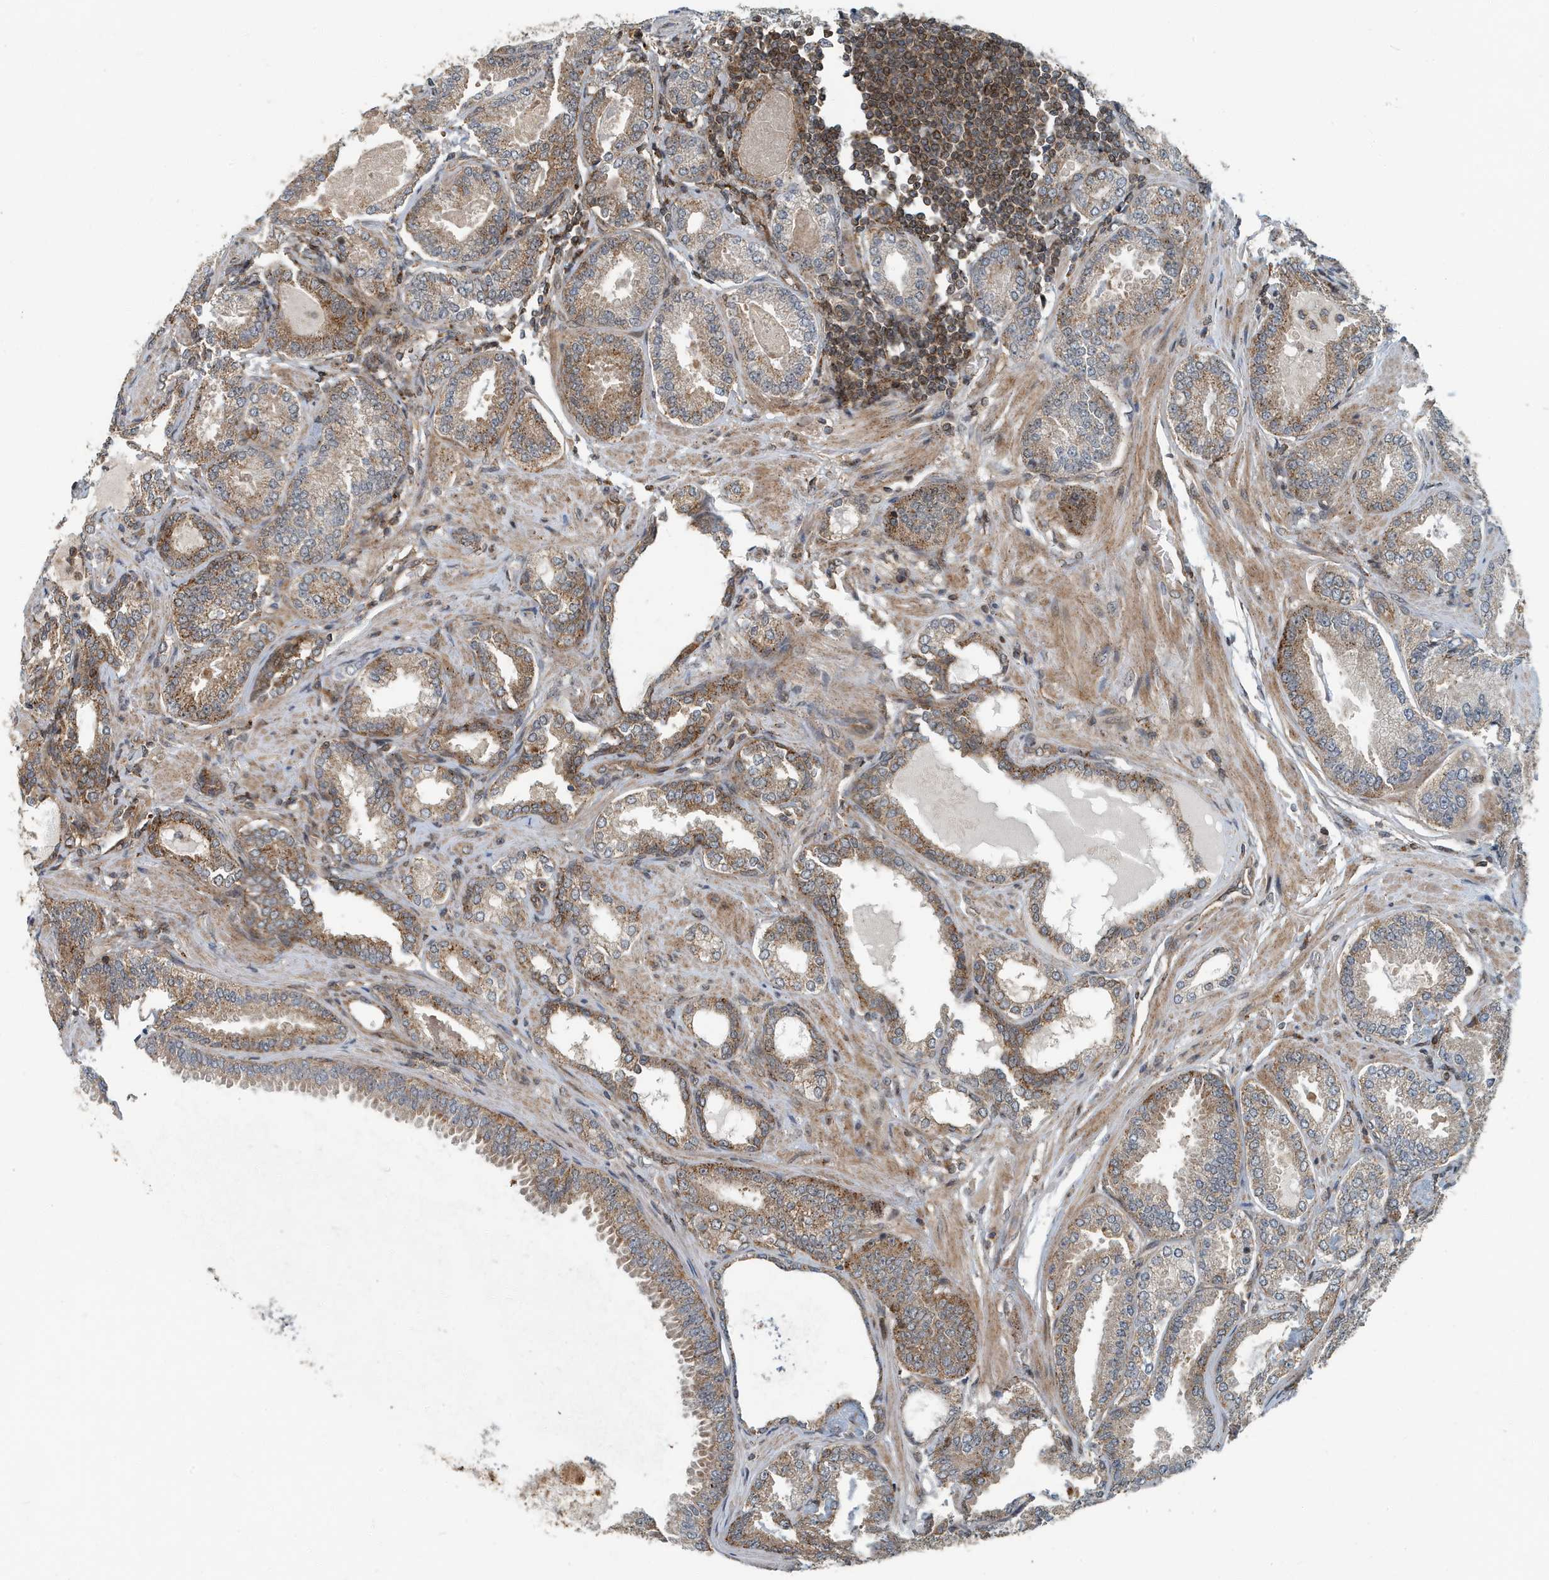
{"staining": {"intensity": "moderate", "quantity": ">75%", "location": "cytoplasmic/membranous"}, "tissue": "prostate cancer", "cell_type": "Tumor cells", "image_type": "cancer", "snomed": [{"axis": "morphology", "description": "Adenocarcinoma, Low grade"}, {"axis": "topography", "description": "Prostate"}], "caption": "Human prostate adenocarcinoma (low-grade) stained with a protein marker reveals moderate staining in tumor cells.", "gene": "KIF15", "patient": {"sex": "male", "age": 71}}